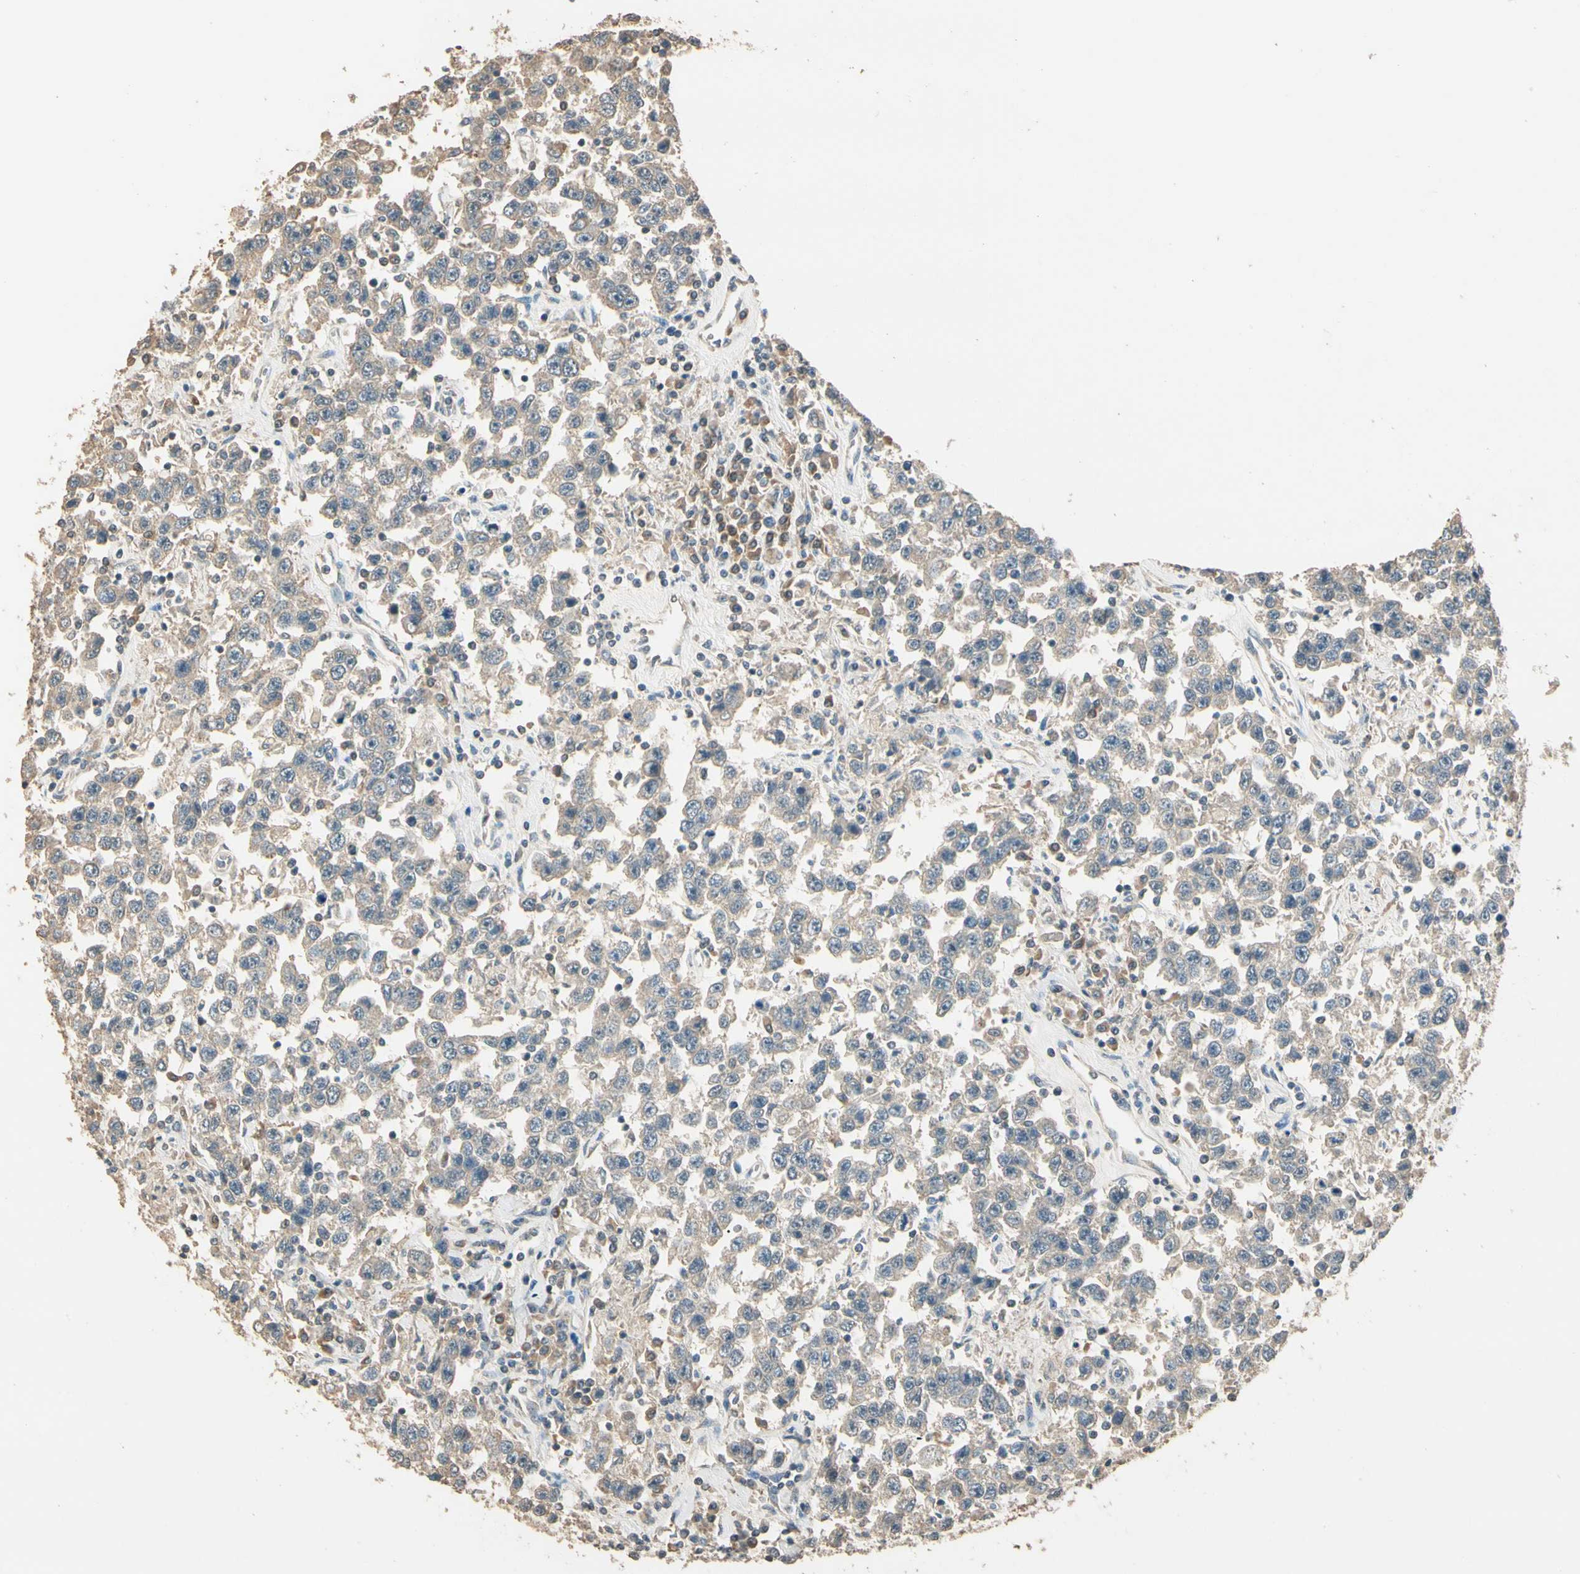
{"staining": {"intensity": "weak", "quantity": ">75%", "location": "cytoplasmic/membranous"}, "tissue": "testis cancer", "cell_type": "Tumor cells", "image_type": "cancer", "snomed": [{"axis": "morphology", "description": "Seminoma, NOS"}, {"axis": "topography", "description": "Testis"}], "caption": "An immunohistochemistry photomicrograph of neoplastic tissue is shown. Protein staining in brown highlights weak cytoplasmic/membranous positivity in testis cancer within tumor cells.", "gene": "CDH6", "patient": {"sex": "male", "age": 41}}